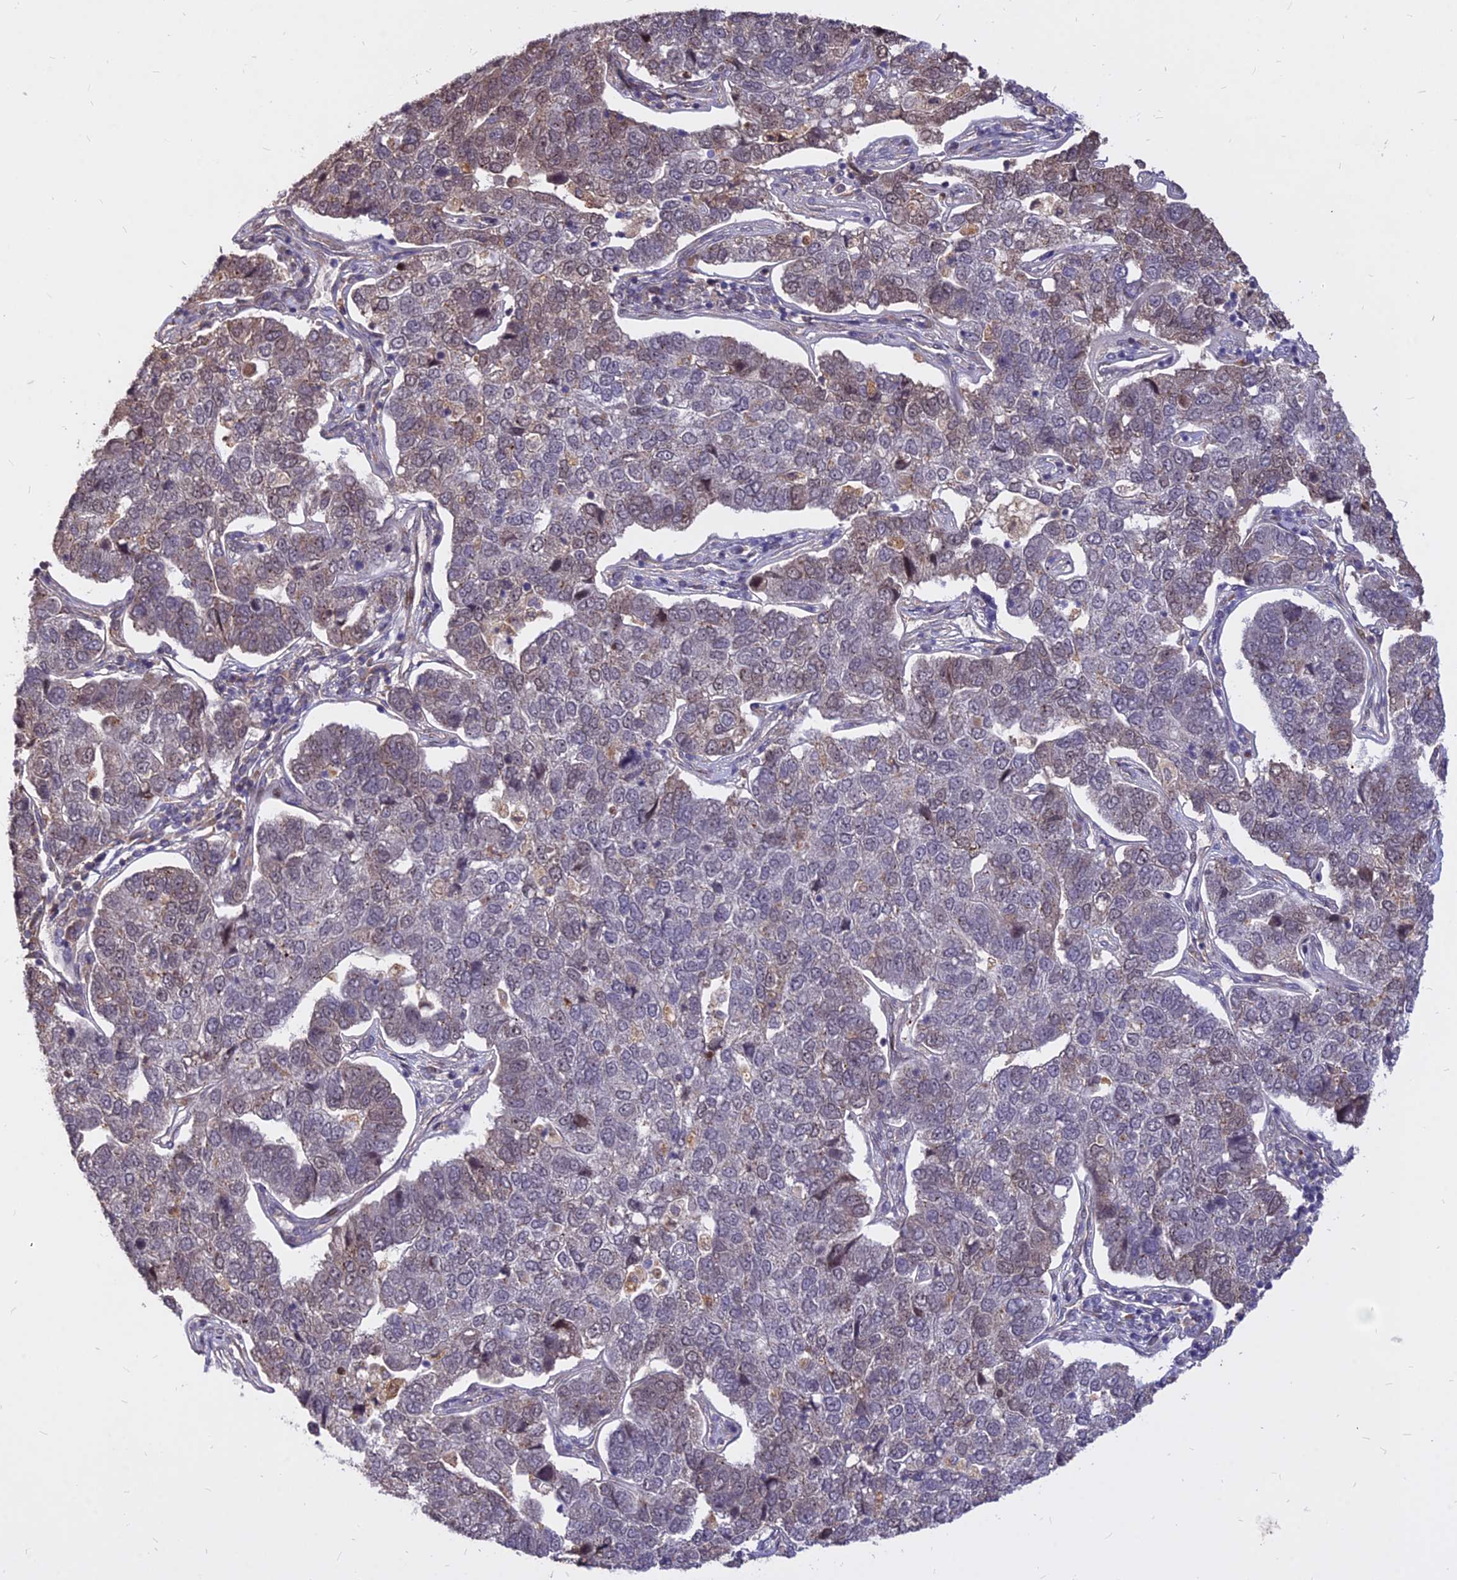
{"staining": {"intensity": "weak", "quantity": "<25%", "location": "cytoplasmic/membranous"}, "tissue": "pancreatic cancer", "cell_type": "Tumor cells", "image_type": "cancer", "snomed": [{"axis": "morphology", "description": "Adenocarcinoma, NOS"}, {"axis": "topography", "description": "Pancreas"}], "caption": "This is an immunohistochemistry (IHC) micrograph of human pancreatic adenocarcinoma. There is no staining in tumor cells.", "gene": "C11orf68", "patient": {"sex": "female", "age": 61}}